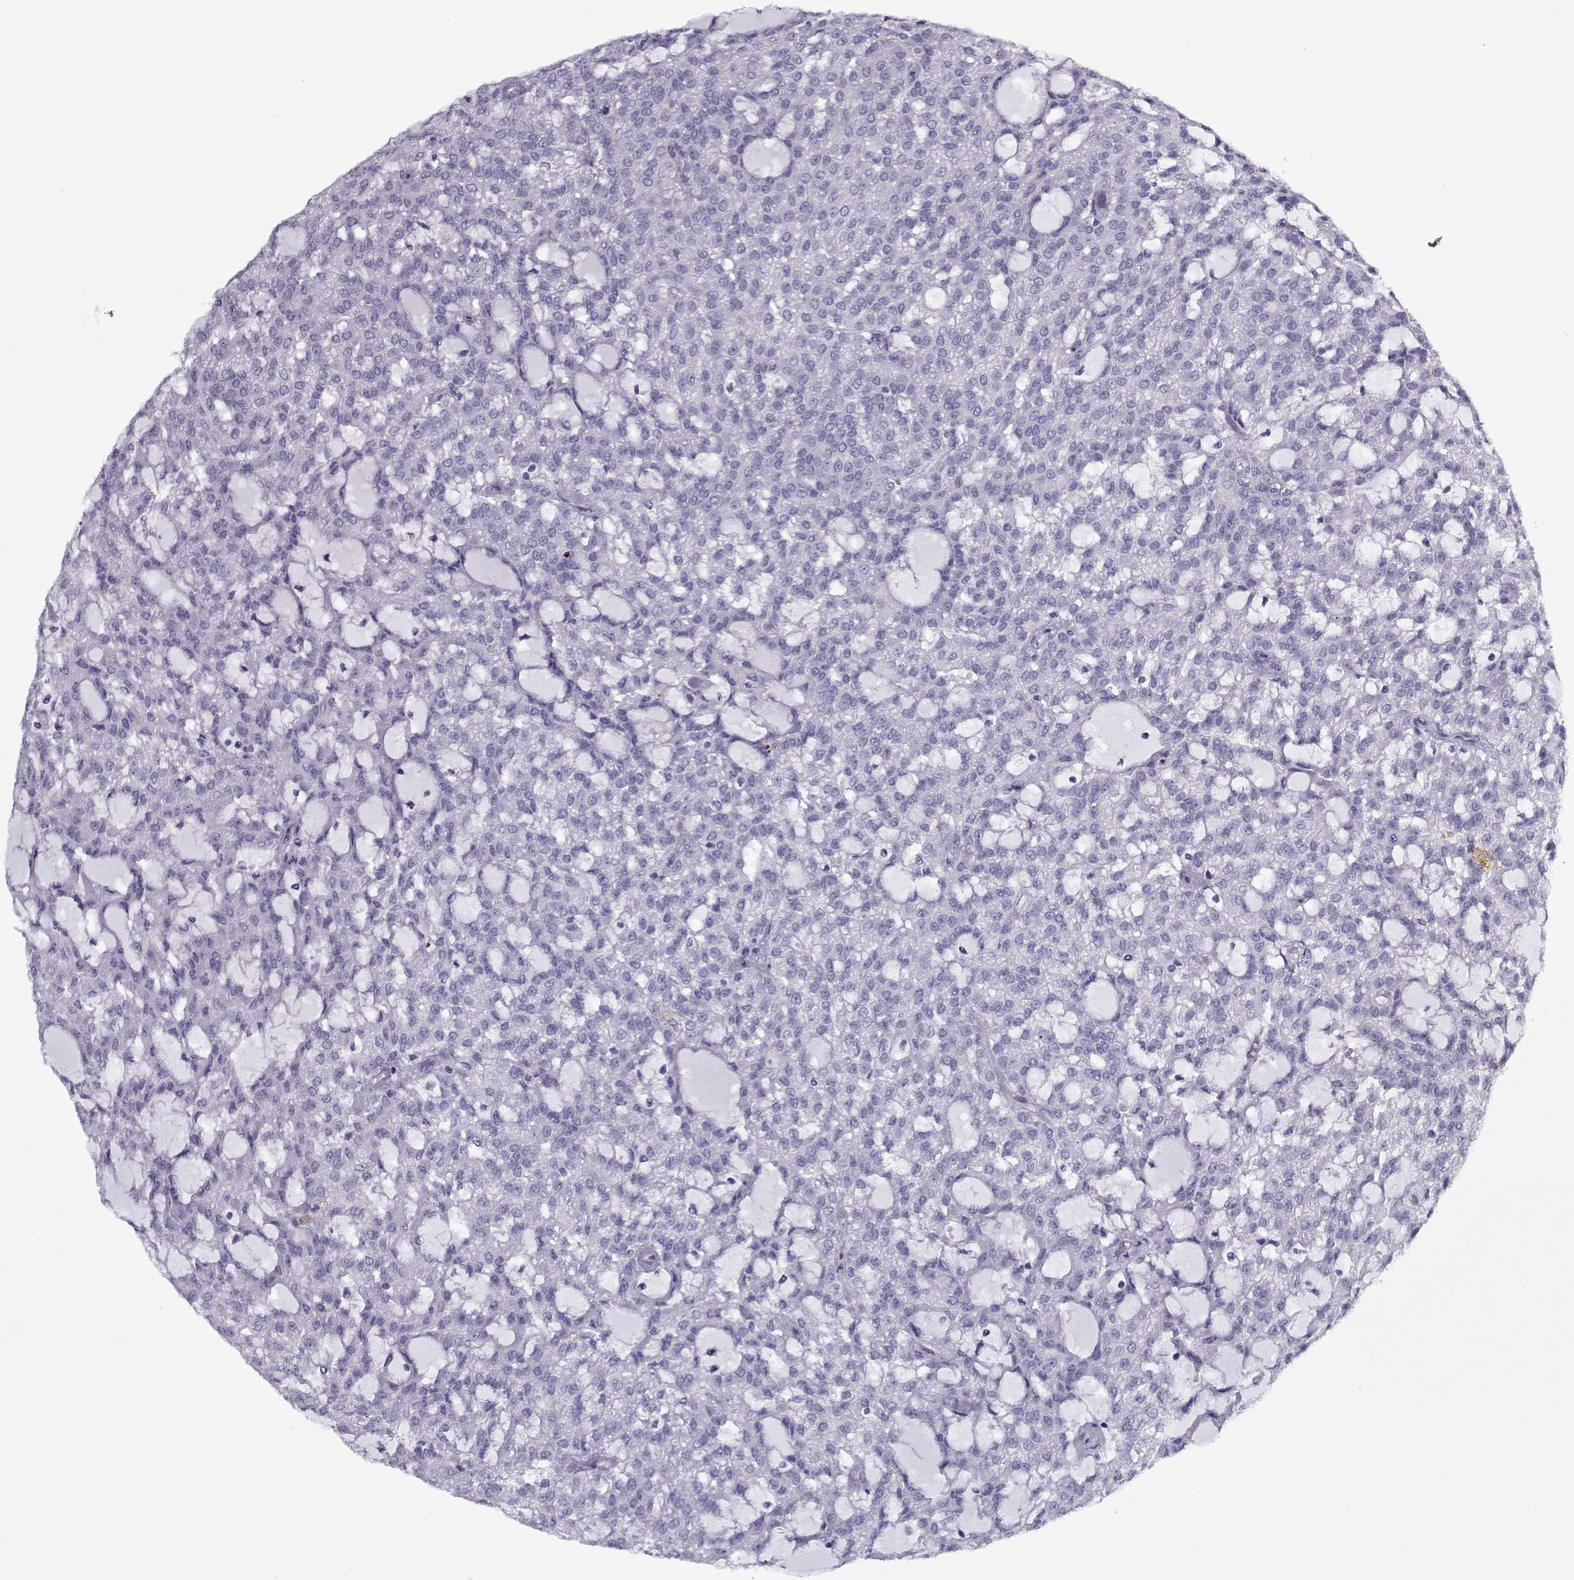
{"staining": {"intensity": "negative", "quantity": "none", "location": "none"}, "tissue": "renal cancer", "cell_type": "Tumor cells", "image_type": "cancer", "snomed": [{"axis": "morphology", "description": "Adenocarcinoma, NOS"}, {"axis": "topography", "description": "Kidney"}], "caption": "The micrograph shows no staining of tumor cells in adenocarcinoma (renal). (DAB (3,3'-diaminobenzidine) immunohistochemistry (IHC) with hematoxylin counter stain).", "gene": "GAGE2A", "patient": {"sex": "male", "age": 63}}